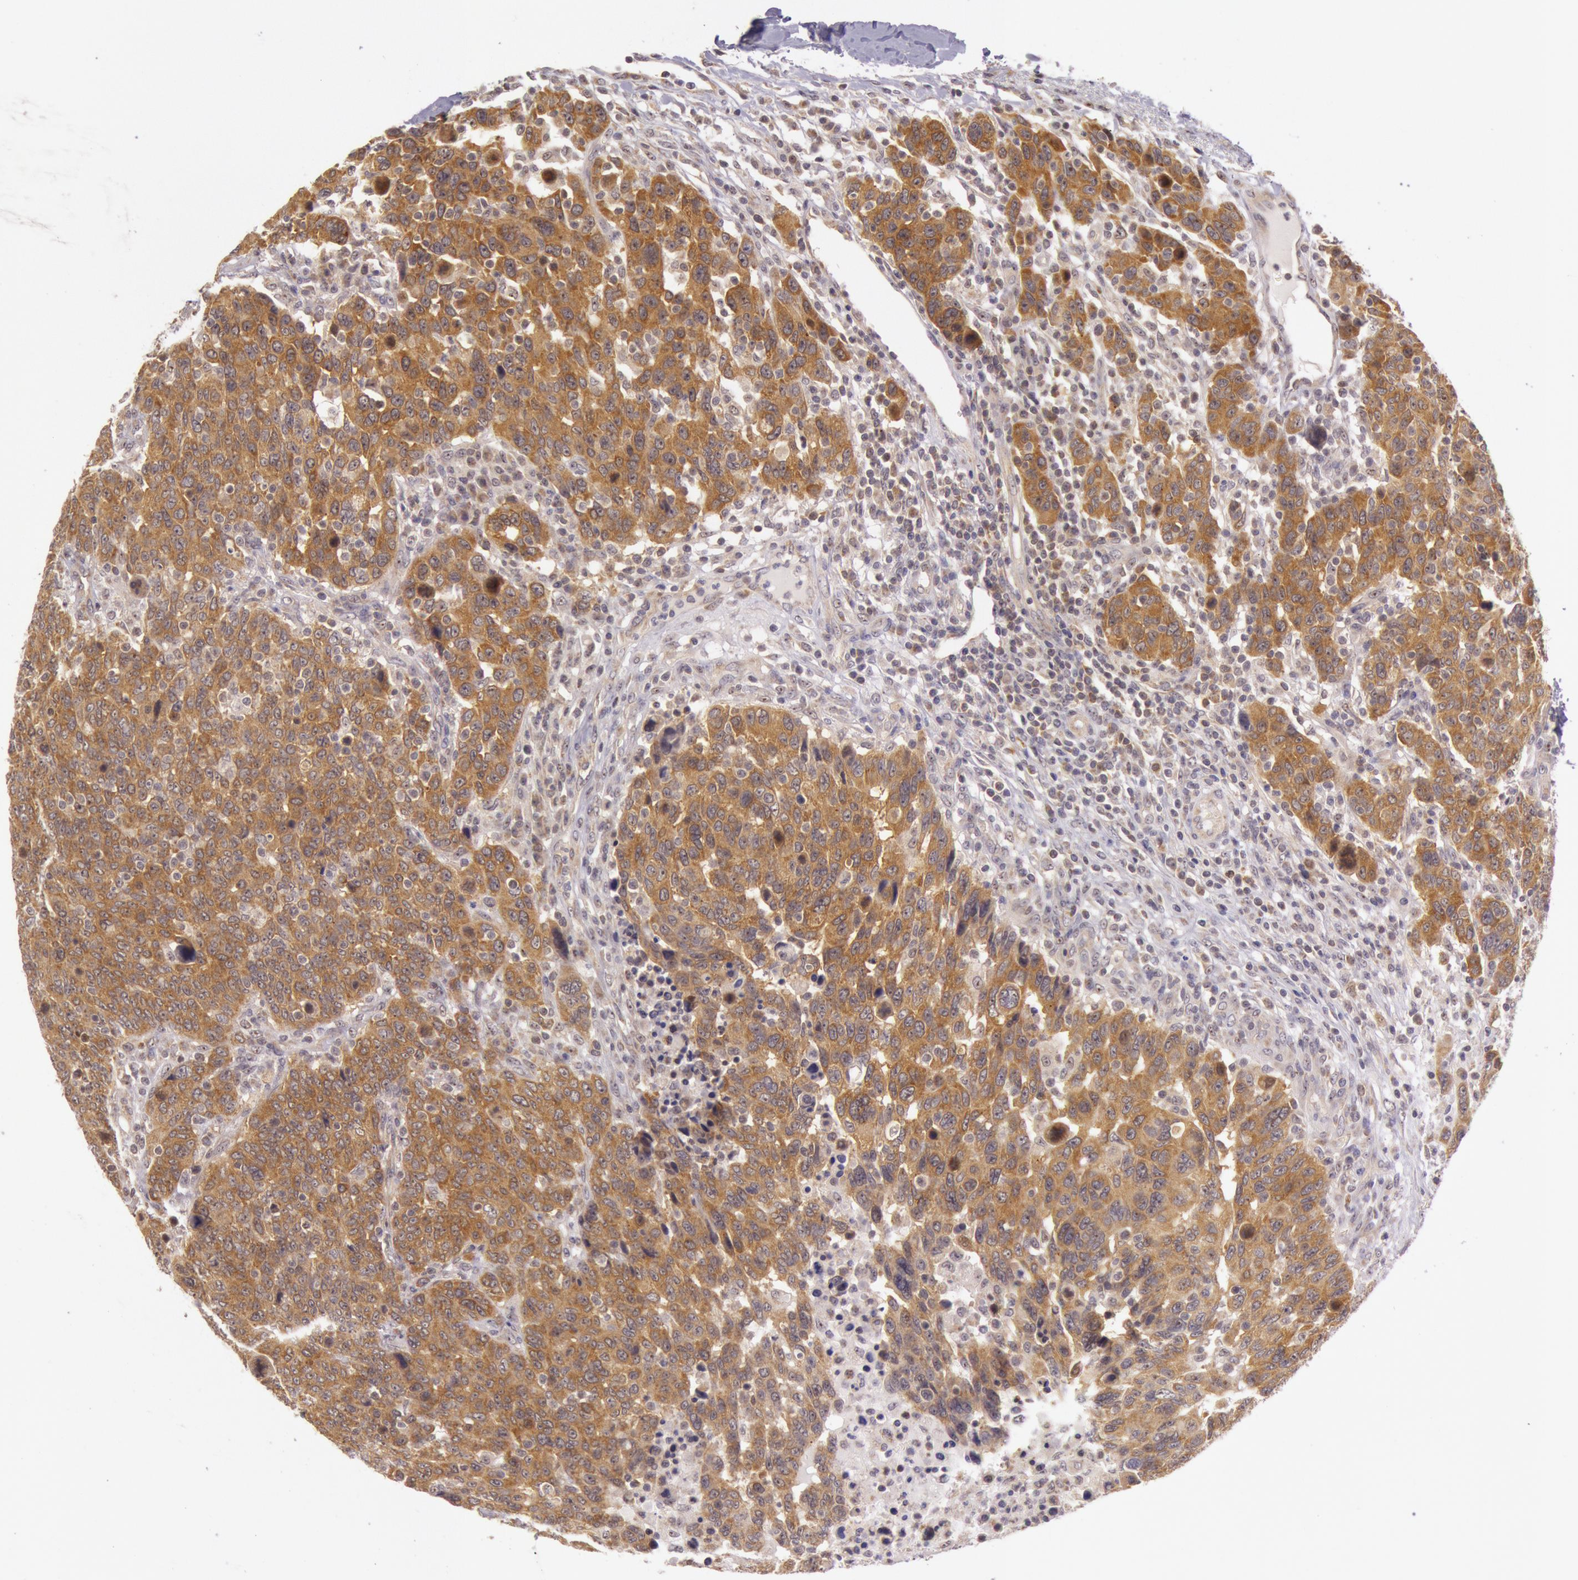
{"staining": {"intensity": "strong", "quantity": ">75%", "location": "cytoplasmic/membranous"}, "tissue": "breast cancer", "cell_type": "Tumor cells", "image_type": "cancer", "snomed": [{"axis": "morphology", "description": "Duct carcinoma"}, {"axis": "topography", "description": "Breast"}], "caption": "DAB immunohistochemical staining of infiltrating ductal carcinoma (breast) reveals strong cytoplasmic/membranous protein positivity in about >75% of tumor cells.", "gene": "CDK16", "patient": {"sex": "female", "age": 37}}